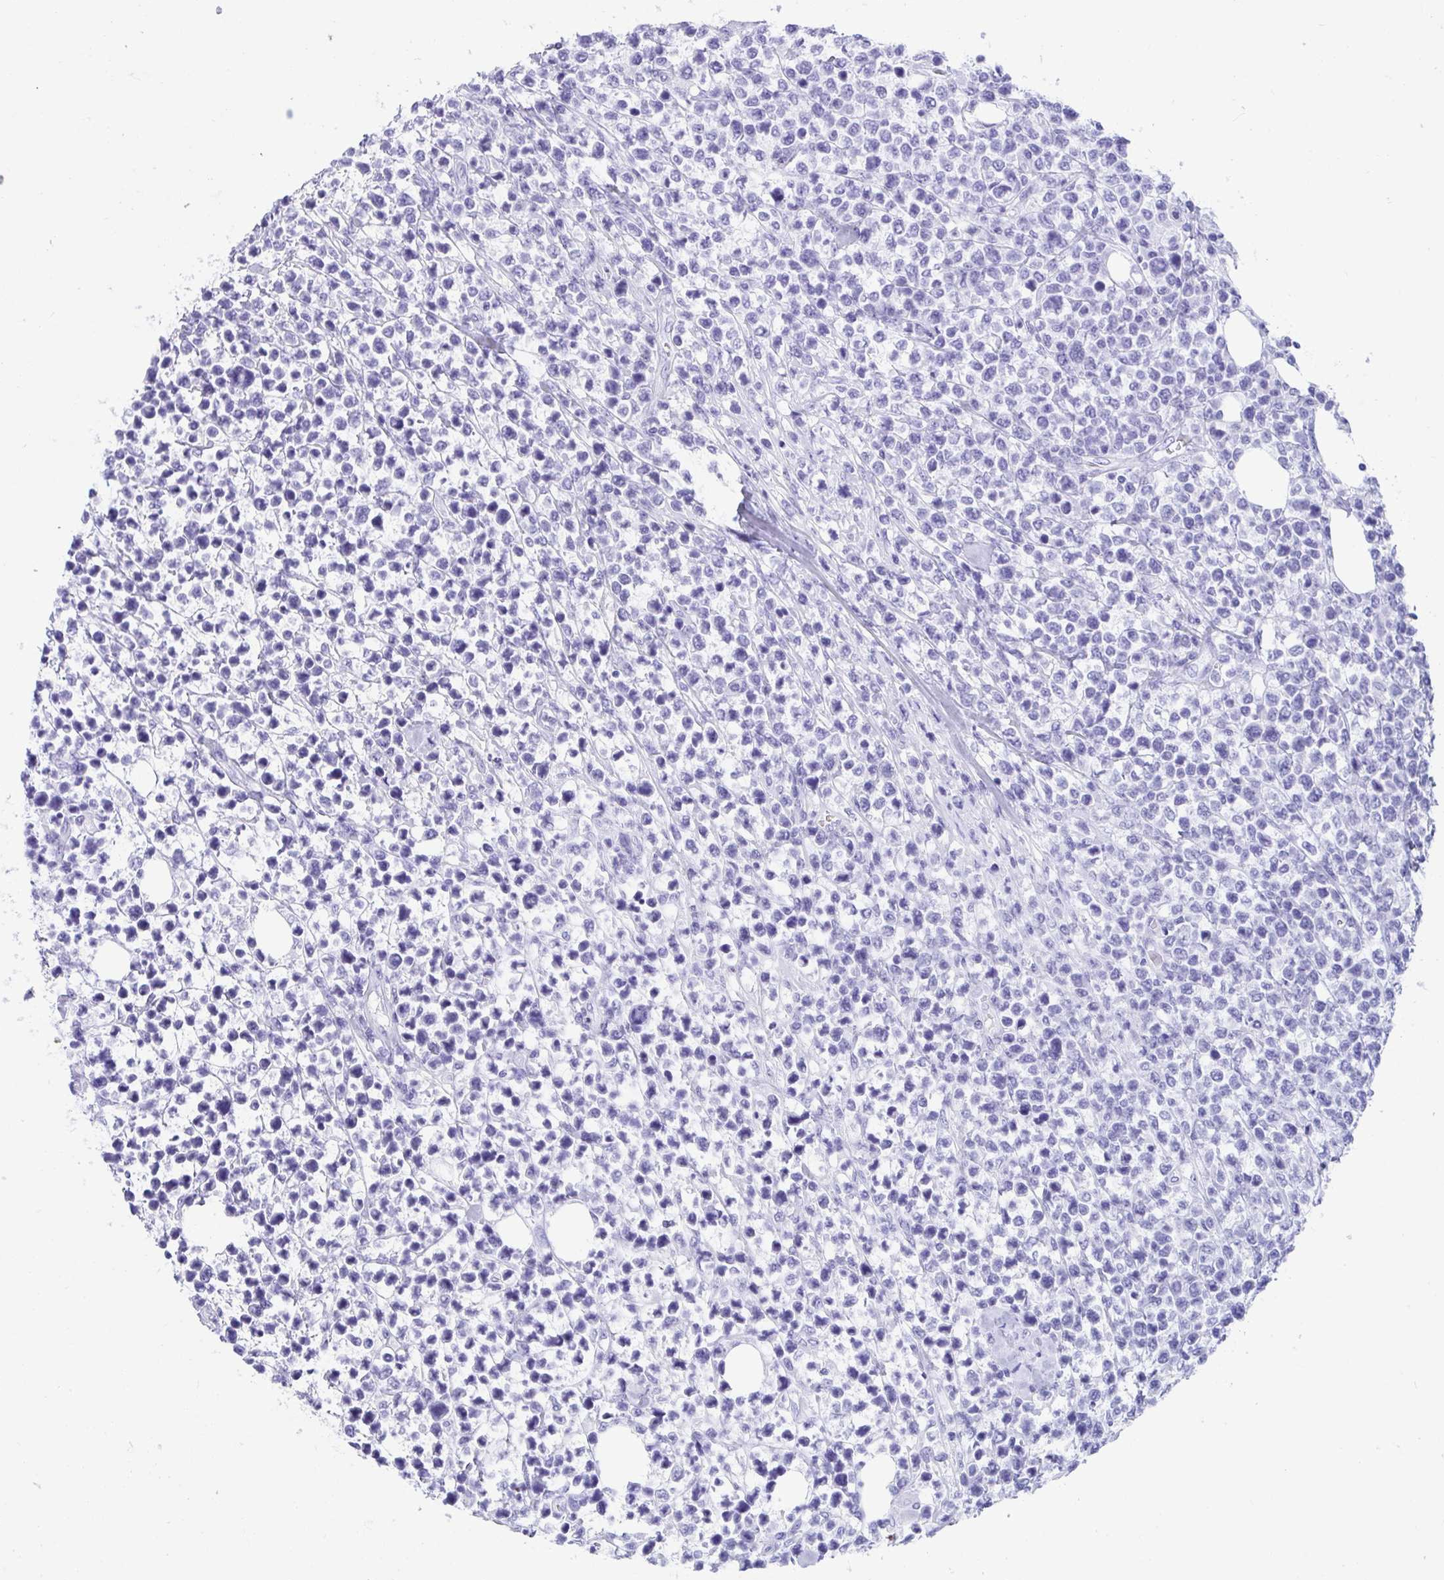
{"staining": {"intensity": "negative", "quantity": "none", "location": "none"}, "tissue": "lymphoma", "cell_type": "Tumor cells", "image_type": "cancer", "snomed": [{"axis": "morphology", "description": "Malignant lymphoma, non-Hodgkin's type, High grade"}, {"axis": "topography", "description": "Soft tissue"}], "caption": "This is a micrograph of immunohistochemistry (IHC) staining of lymphoma, which shows no expression in tumor cells.", "gene": "TMEM35A", "patient": {"sex": "female", "age": 56}}